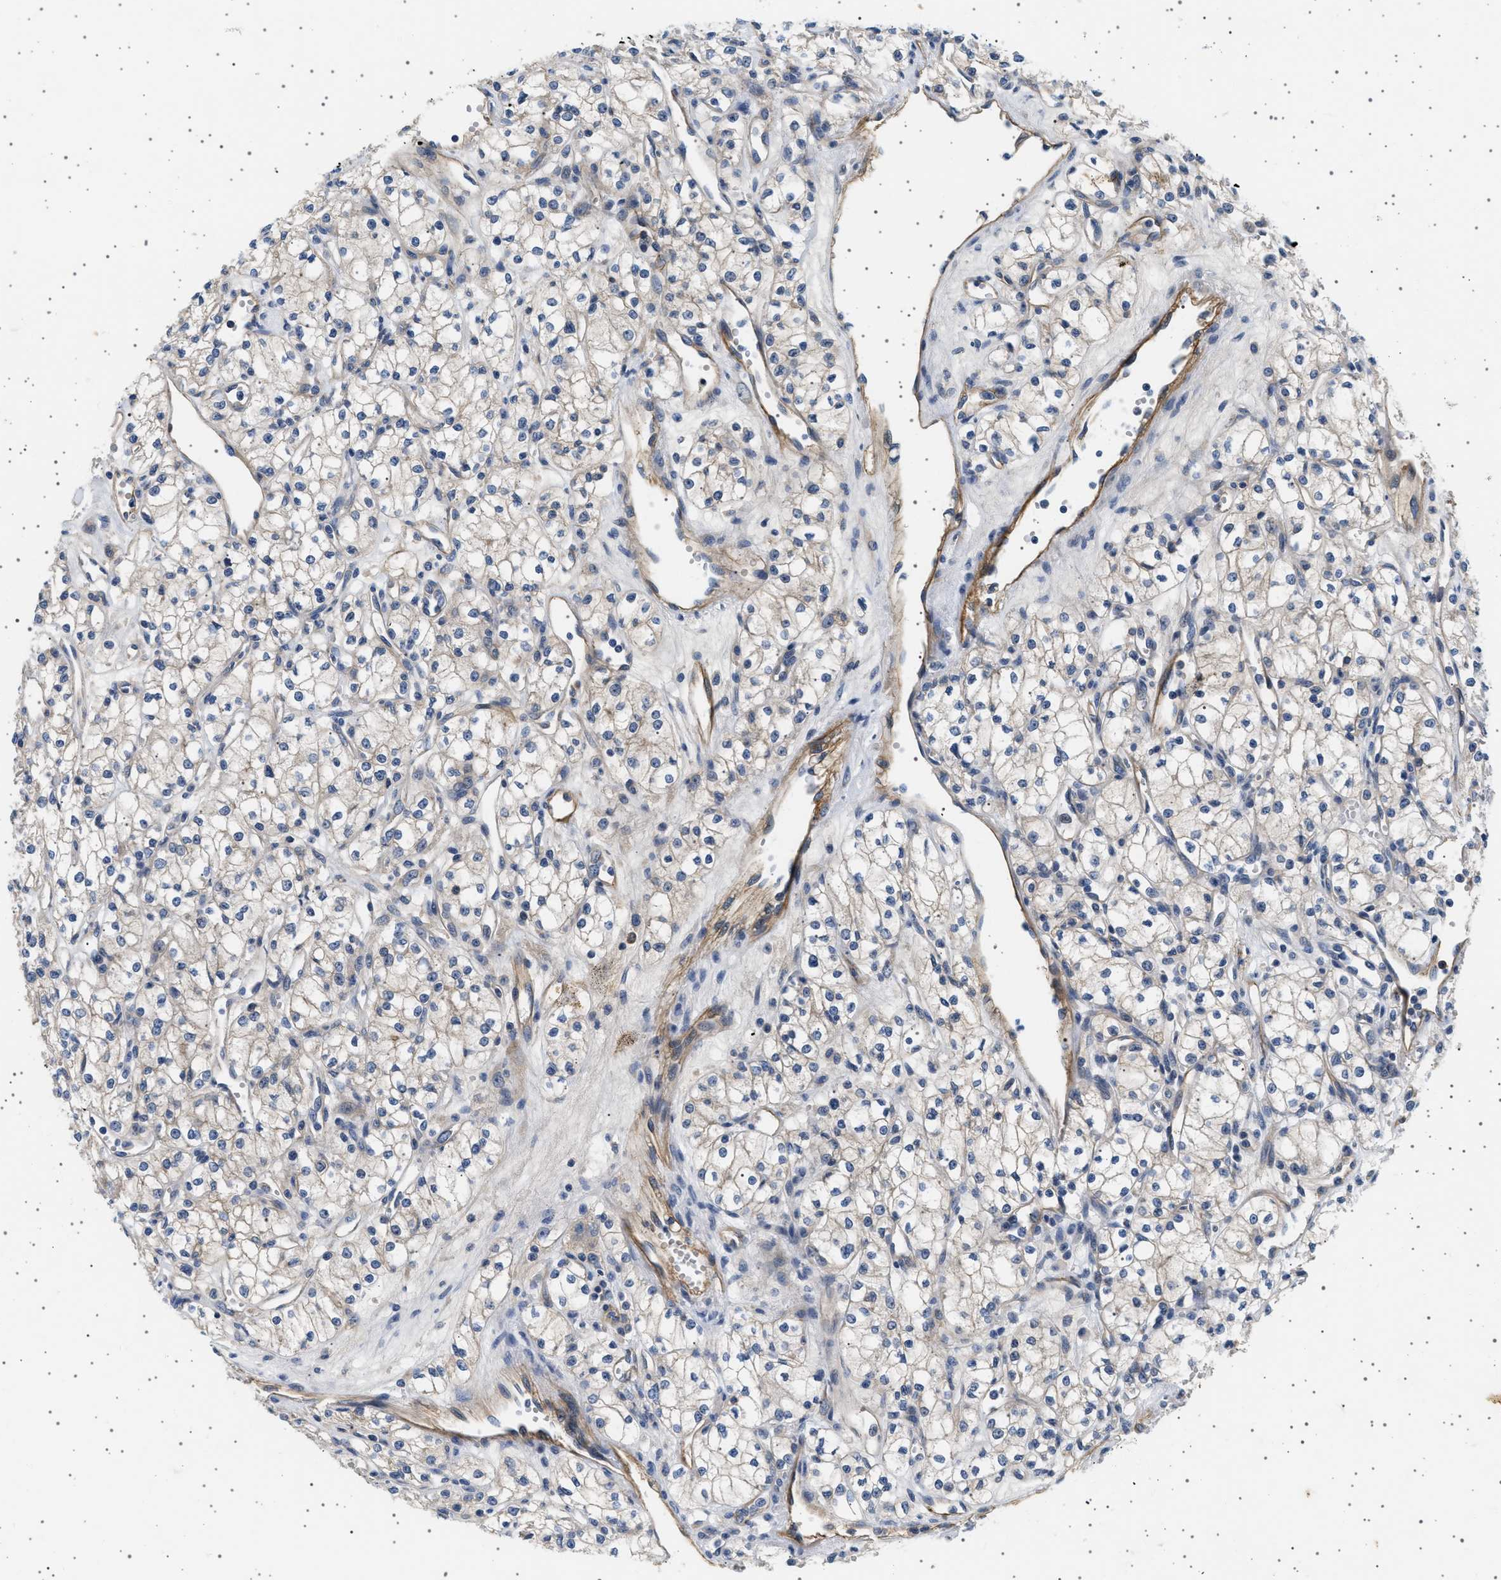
{"staining": {"intensity": "weak", "quantity": "25%-75%", "location": "cytoplasmic/membranous"}, "tissue": "renal cancer", "cell_type": "Tumor cells", "image_type": "cancer", "snomed": [{"axis": "morphology", "description": "Adenocarcinoma, NOS"}, {"axis": "topography", "description": "Kidney"}], "caption": "Renal adenocarcinoma was stained to show a protein in brown. There is low levels of weak cytoplasmic/membranous expression in about 25%-75% of tumor cells. The protein of interest is stained brown, and the nuclei are stained in blue (DAB (3,3'-diaminobenzidine) IHC with brightfield microscopy, high magnification).", "gene": "PLPP6", "patient": {"sex": "male", "age": 59}}